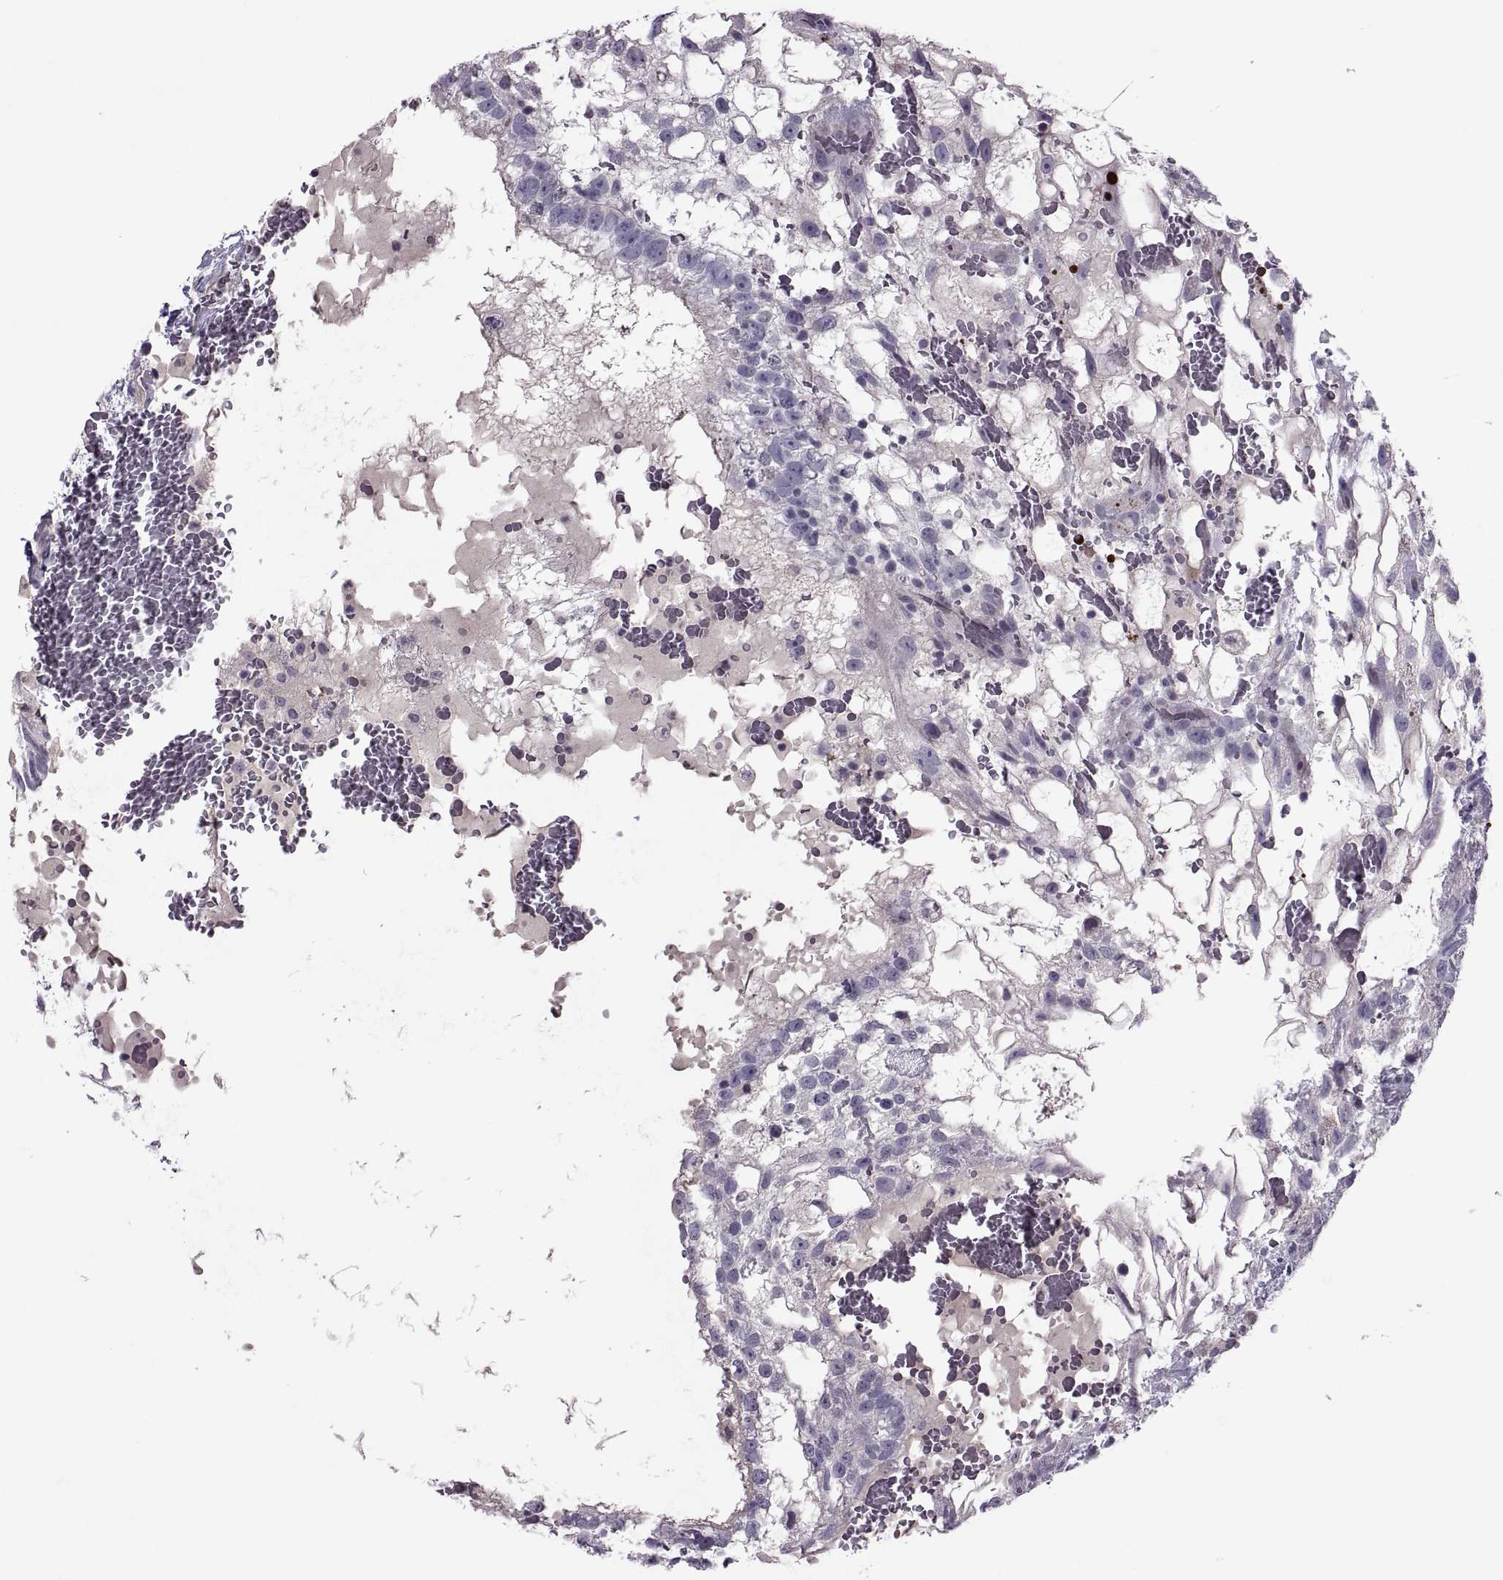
{"staining": {"intensity": "negative", "quantity": "none", "location": "none"}, "tissue": "testis cancer", "cell_type": "Tumor cells", "image_type": "cancer", "snomed": [{"axis": "morphology", "description": "Normal tissue, NOS"}, {"axis": "morphology", "description": "Carcinoma, Embryonal, NOS"}, {"axis": "topography", "description": "Testis"}], "caption": "An image of testis cancer (embryonal carcinoma) stained for a protein reveals no brown staining in tumor cells.", "gene": "ODF3", "patient": {"sex": "male", "age": 32}}